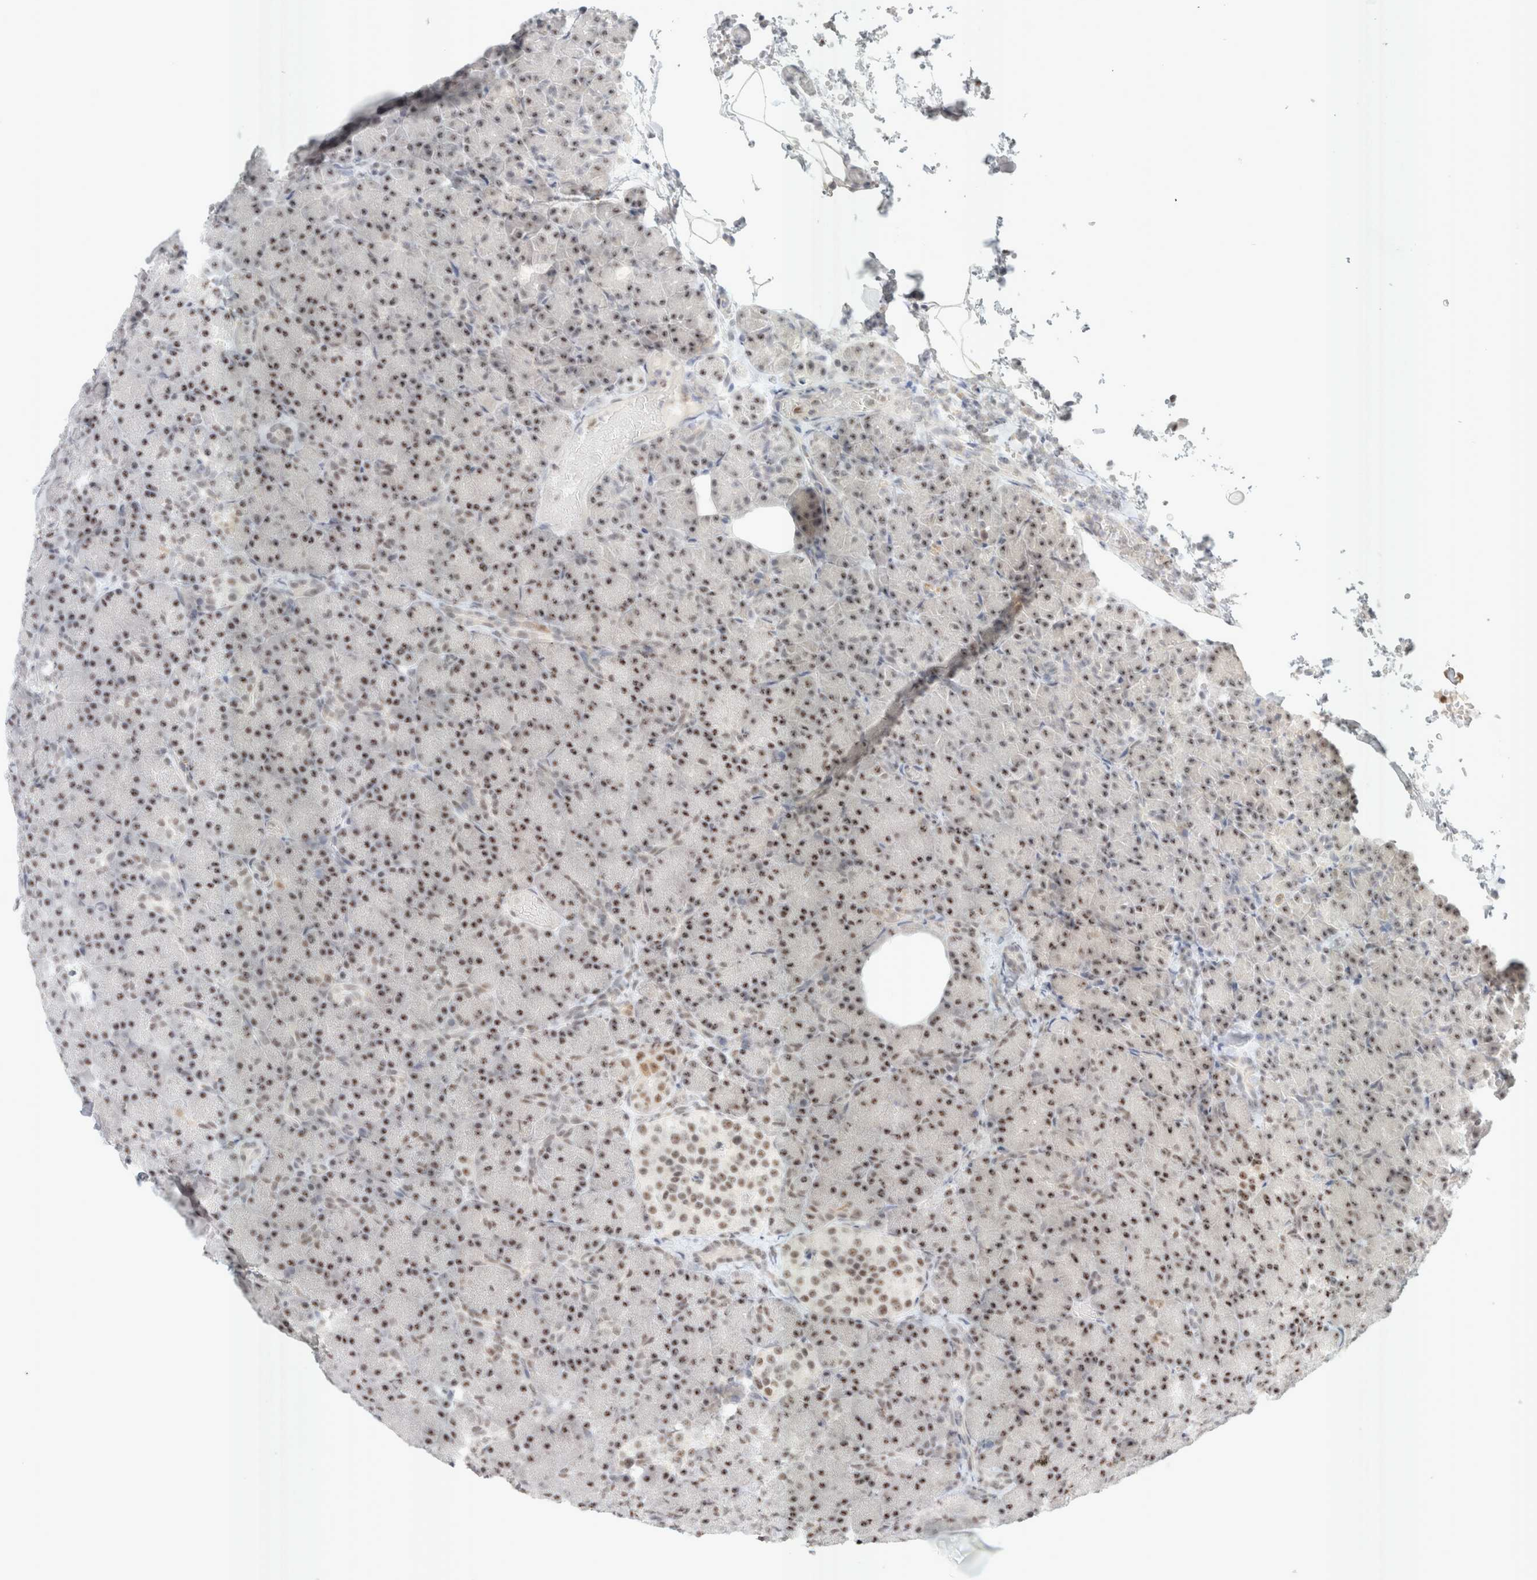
{"staining": {"intensity": "moderate", "quantity": "25%-75%", "location": "nuclear"}, "tissue": "pancreas", "cell_type": "Exocrine glandular cells", "image_type": "normal", "snomed": [{"axis": "morphology", "description": "Normal tissue, NOS"}, {"axis": "topography", "description": "Pancreas"}], "caption": "This is a photomicrograph of IHC staining of unremarkable pancreas, which shows moderate staining in the nuclear of exocrine glandular cells.", "gene": "TRMT12", "patient": {"sex": "female", "age": 43}}